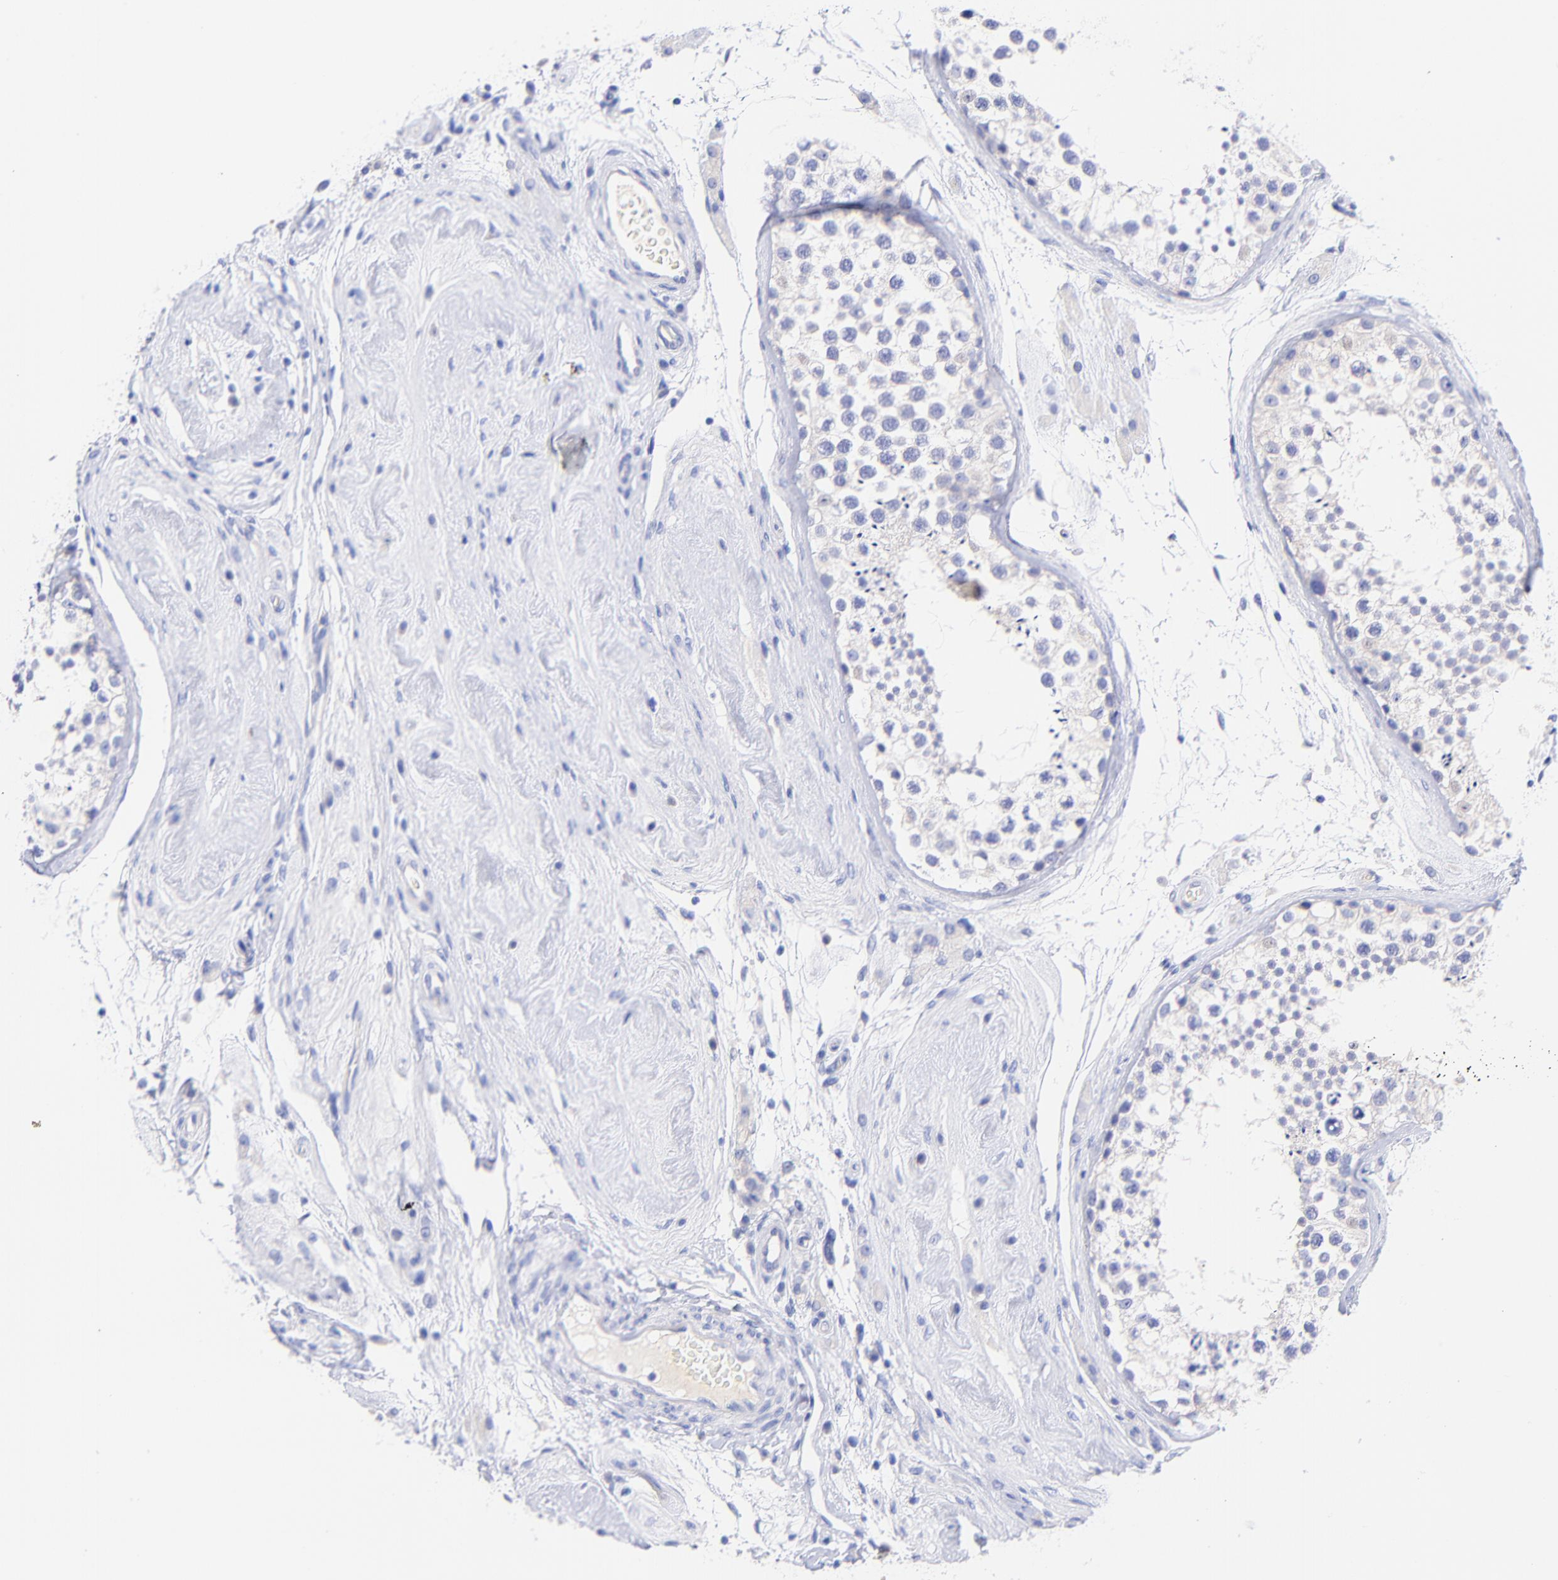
{"staining": {"intensity": "negative", "quantity": "none", "location": "none"}, "tissue": "testis", "cell_type": "Cells in seminiferous ducts", "image_type": "normal", "snomed": [{"axis": "morphology", "description": "Normal tissue, NOS"}, {"axis": "topography", "description": "Testis"}], "caption": "Cells in seminiferous ducts are negative for protein expression in benign human testis.", "gene": "GPHN", "patient": {"sex": "male", "age": 46}}